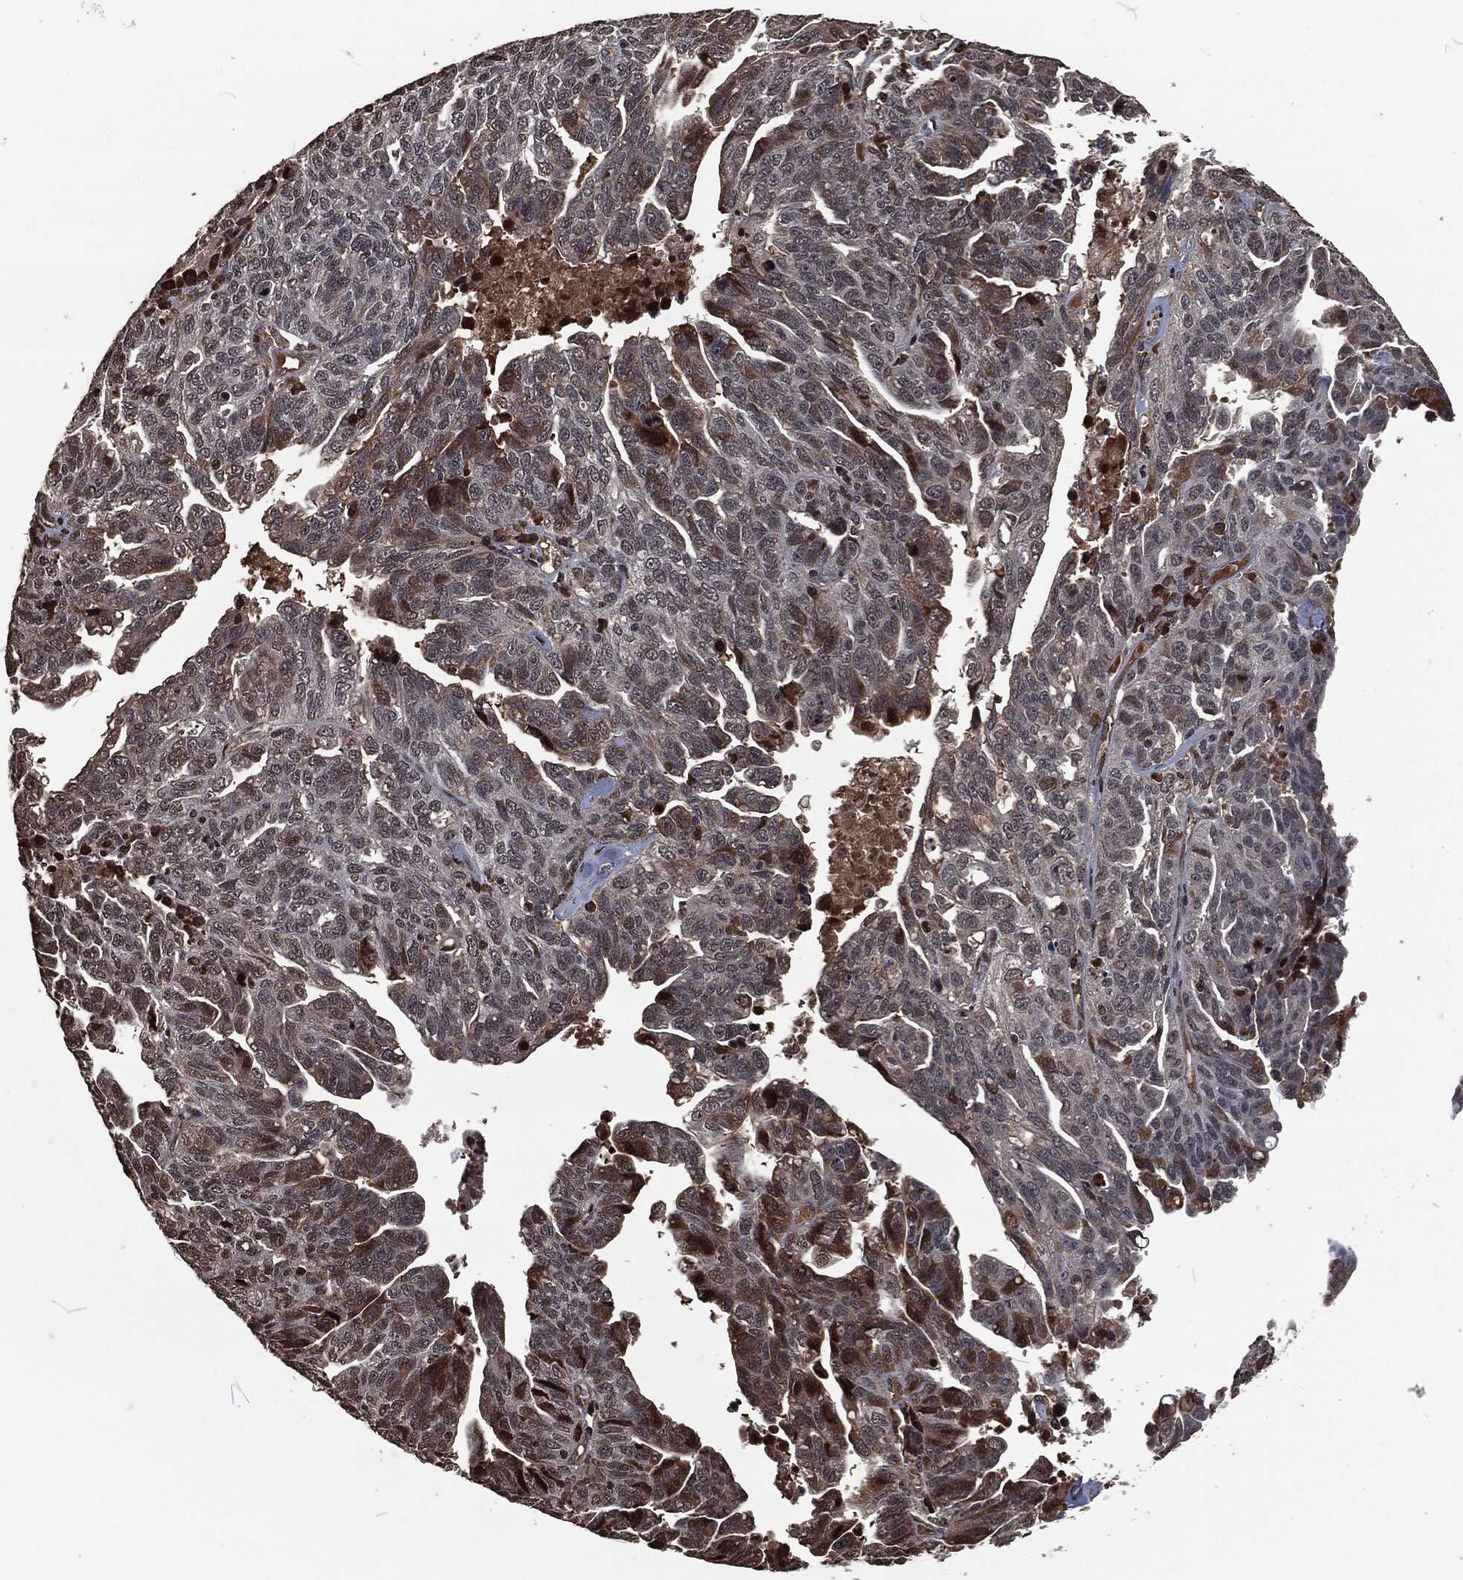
{"staining": {"intensity": "strong", "quantity": "<25%", "location": "cytoplasmic/membranous"}, "tissue": "ovarian cancer", "cell_type": "Tumor cells", "image_type": "cancer", "snomed": [{"axis": "morphology", "description": "Cystadenocarcinoma, serous, NOS"}, {"axis": "topography", "description": "Ovary"}], "caption": "A photomicrograph of human ovarian serous cystadenocarcinoma stained for a protein demonstrates strong cytoplasmic/membranous brown staining in tumor cells.", "gene": "SNAI1", "patient": {"sex": "female", "age": 71}}